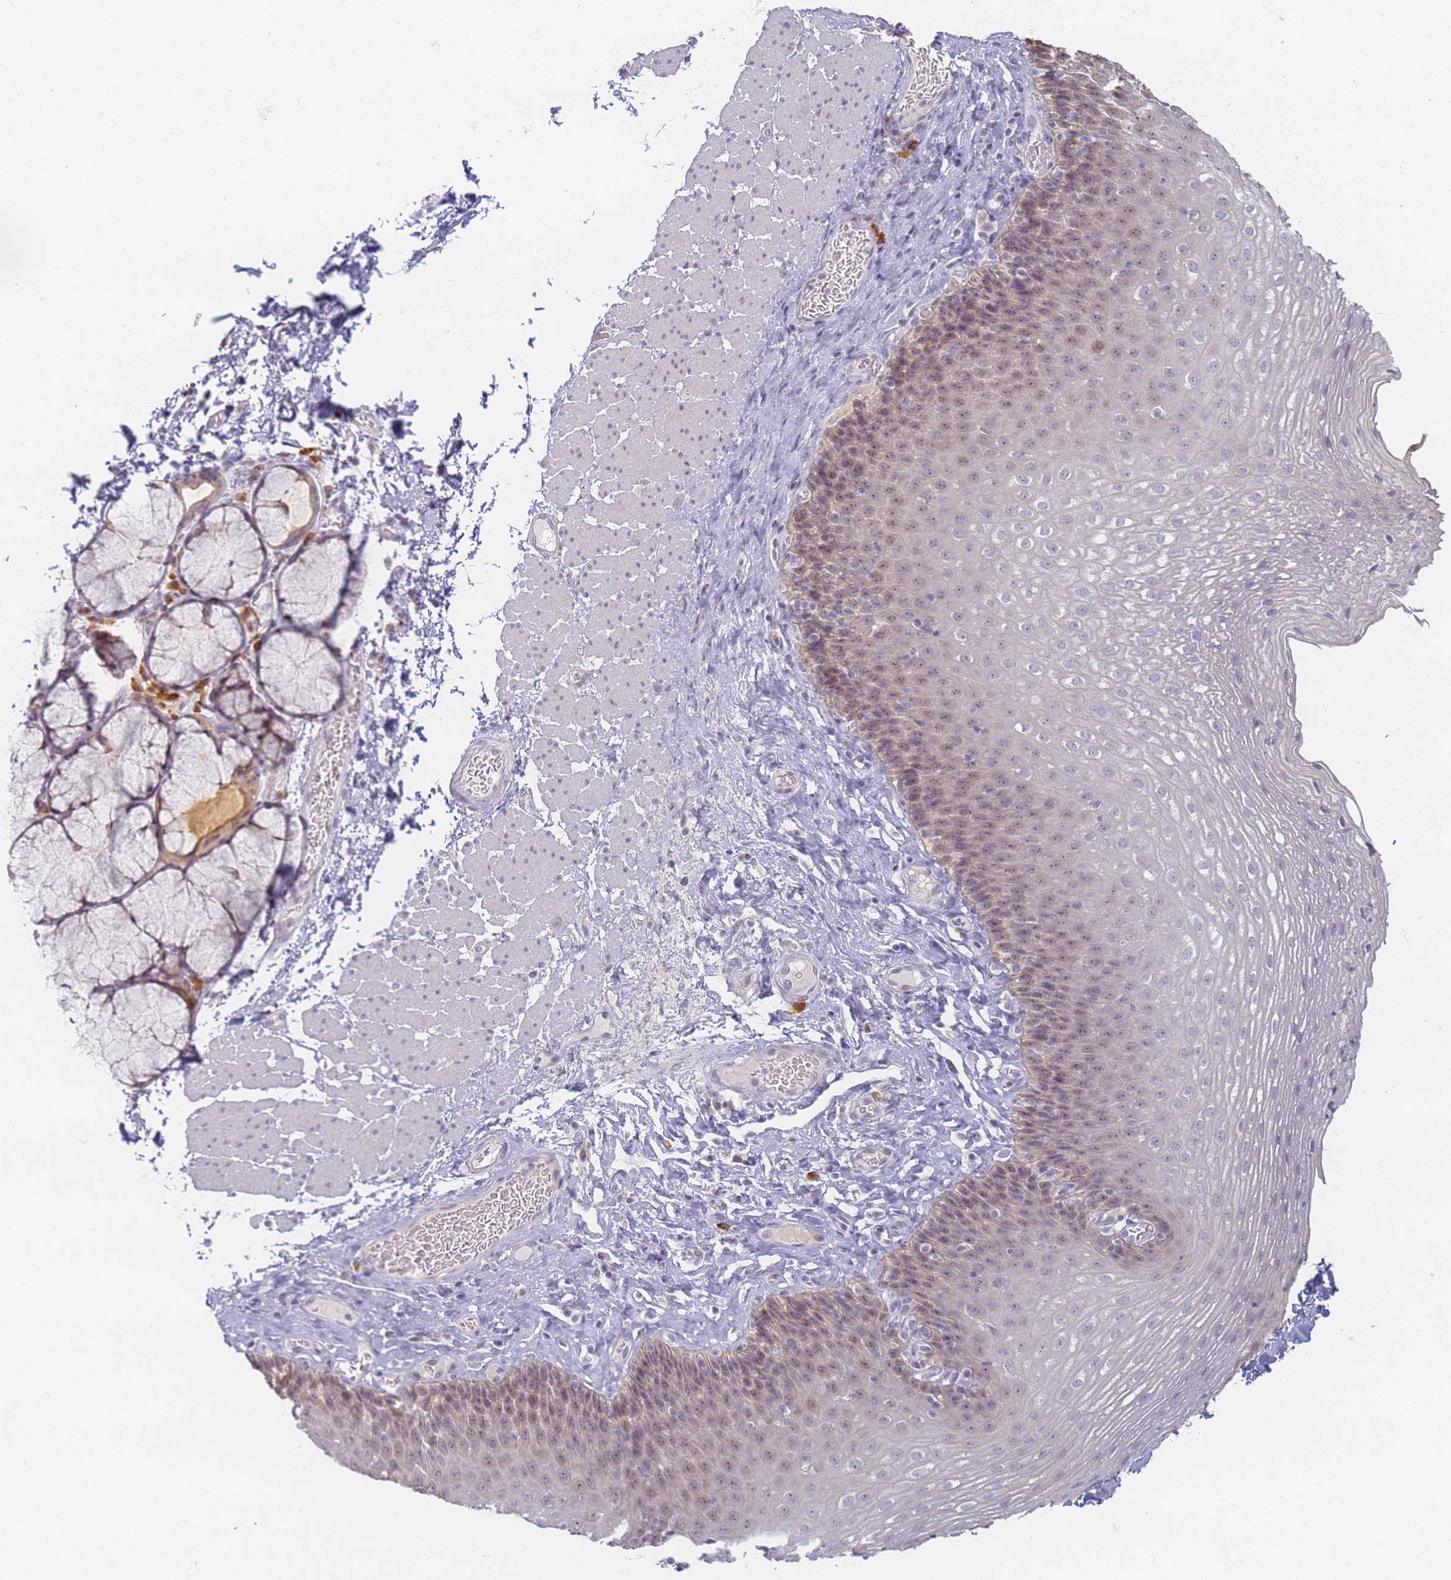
{"staining": {"intensity": "moderate", "quantity": "25%-75%", "location": "nuclear"}, "tissue": "esophagus", "cell_type": "Squamous epithelial cells", "image_type": "normal", "snomed": [{"axis": "morphology", "description": "Normal tissue, NOS"}, {"axis": "topography", "description": "Esophagus"}], "caption": "A brown stain labels moderate nuclear staining of a protein in squamous epithelial cells of normal esophagus. (DAB (3,3'-diaminobenzidine) = brown stain, brightfield microscopy at high magnification).", "gene": "SLC38A9", "patient": {"sex": "female", "age": 66}}